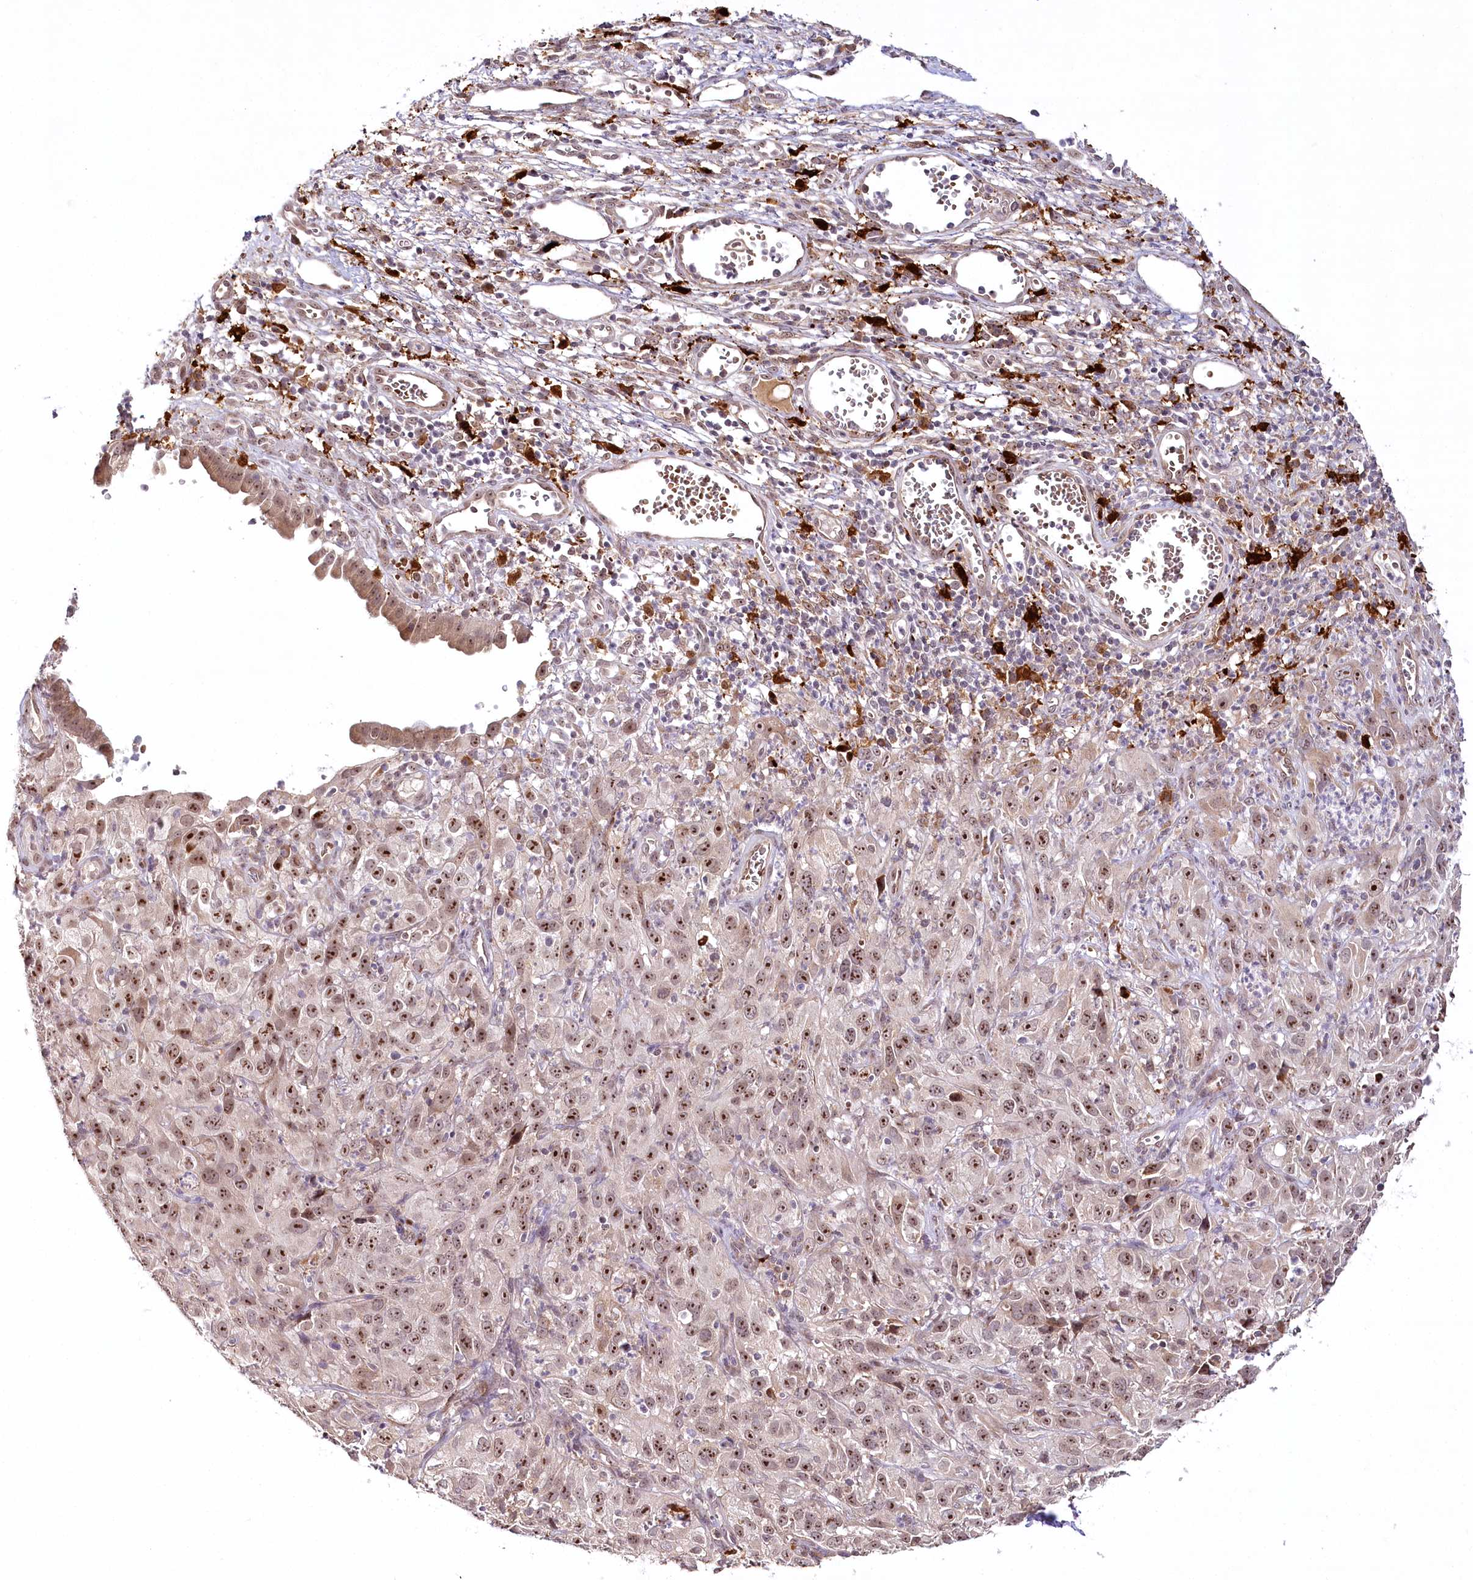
{"staining": {"intensity": "strong", "quantity": ">75%", "location": "nuclear"}, "tissue": "cervical cancer", "cell_type": "Tumor cells", "image_type": "cancer", "snomed": [{"axis": "morphology", "description": "Squamous cell carcinoma, NOS"}, {"axis": "topography", "description": "Cervix"}], "caption": "A photomicrograph showing strong nuclear expression in approximately >75% of tumor cells in cervical cancer (squamous cell carcinoma), as visualized by brown immunohistochemical staining.", "gene": "WDR36", "patient": {"sex": "female", "age": 32}}